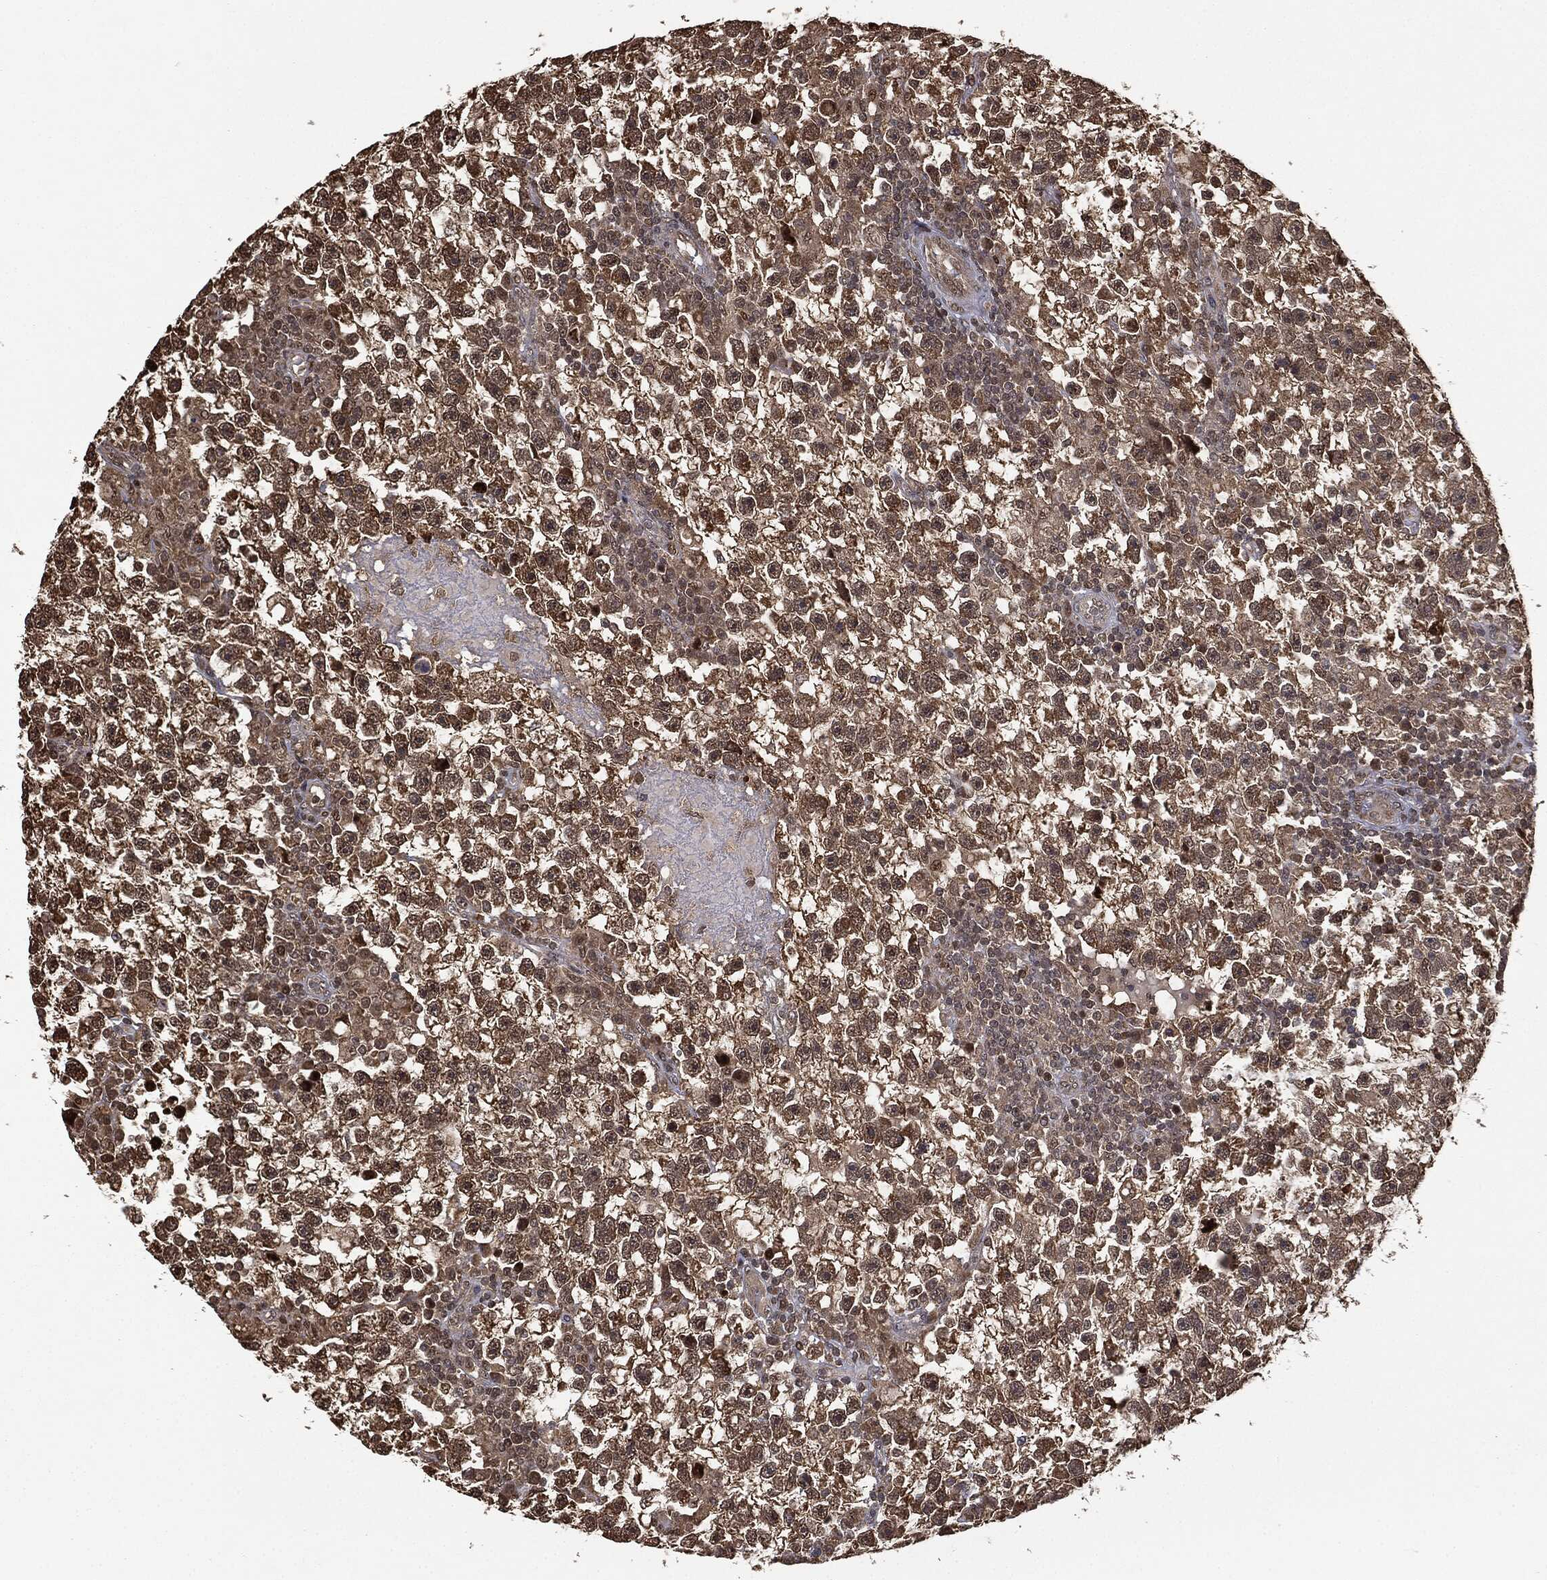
{"staining": {"intensity": "moderate", "quantity": ">75%", "location": "cytoplasmic/membranous,nuclear"}, "tissue": "testis cancer", "cell_type": "Tumor cells", "image_type": "cancer", "snomed": [{"axis": "morphology", "description": "Seminoma, NOS"}, {"axis": "topography", "description": "Testis"}], "caption": "The photomicrograph reveals staining of testis cancer (seminoma), revealing moderate cytoplasmic/membranous and nuclear protein positivity (brown color) within tumor cells.", "gene": "ZNHIT6", "patient": {"sex": "male", "age": 47}}